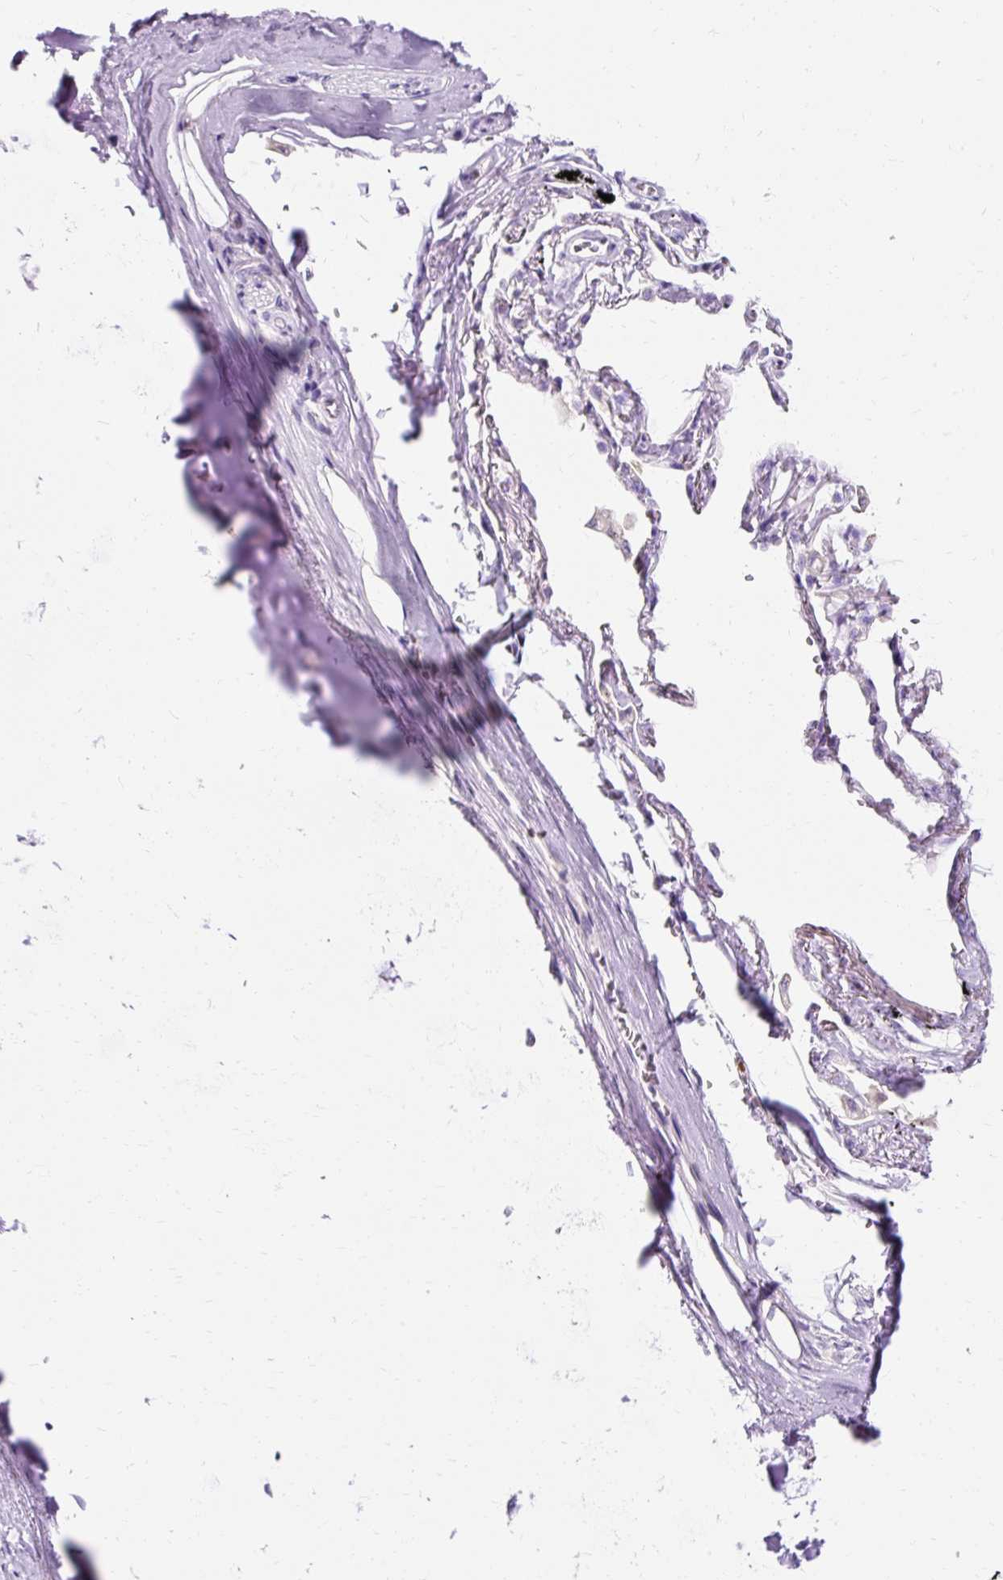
{"staining": {"intensity": "negative", "quantity": "none", "location": "none"}, "tissue": "bronchus", "cell_type": "Respiratory epithelial cells", "image_type": "normal", "snomed": [{"axis": "morphology", "description": "Normal tissue, NOS"}, {"axis": "topography", "description": "Bronchus"}], "caption": "DAB immunohistochemical staining of benign human bronchus shows no significant expression in respiratory epithelial cells. The staining was performed using DAB to visualize the protein expression in brown, while the nuclei were stained in blue with hematoxylin (Magnification: 20x).", "gene": "CLDN25", "patient": {"sex": "male", "age": 70}}